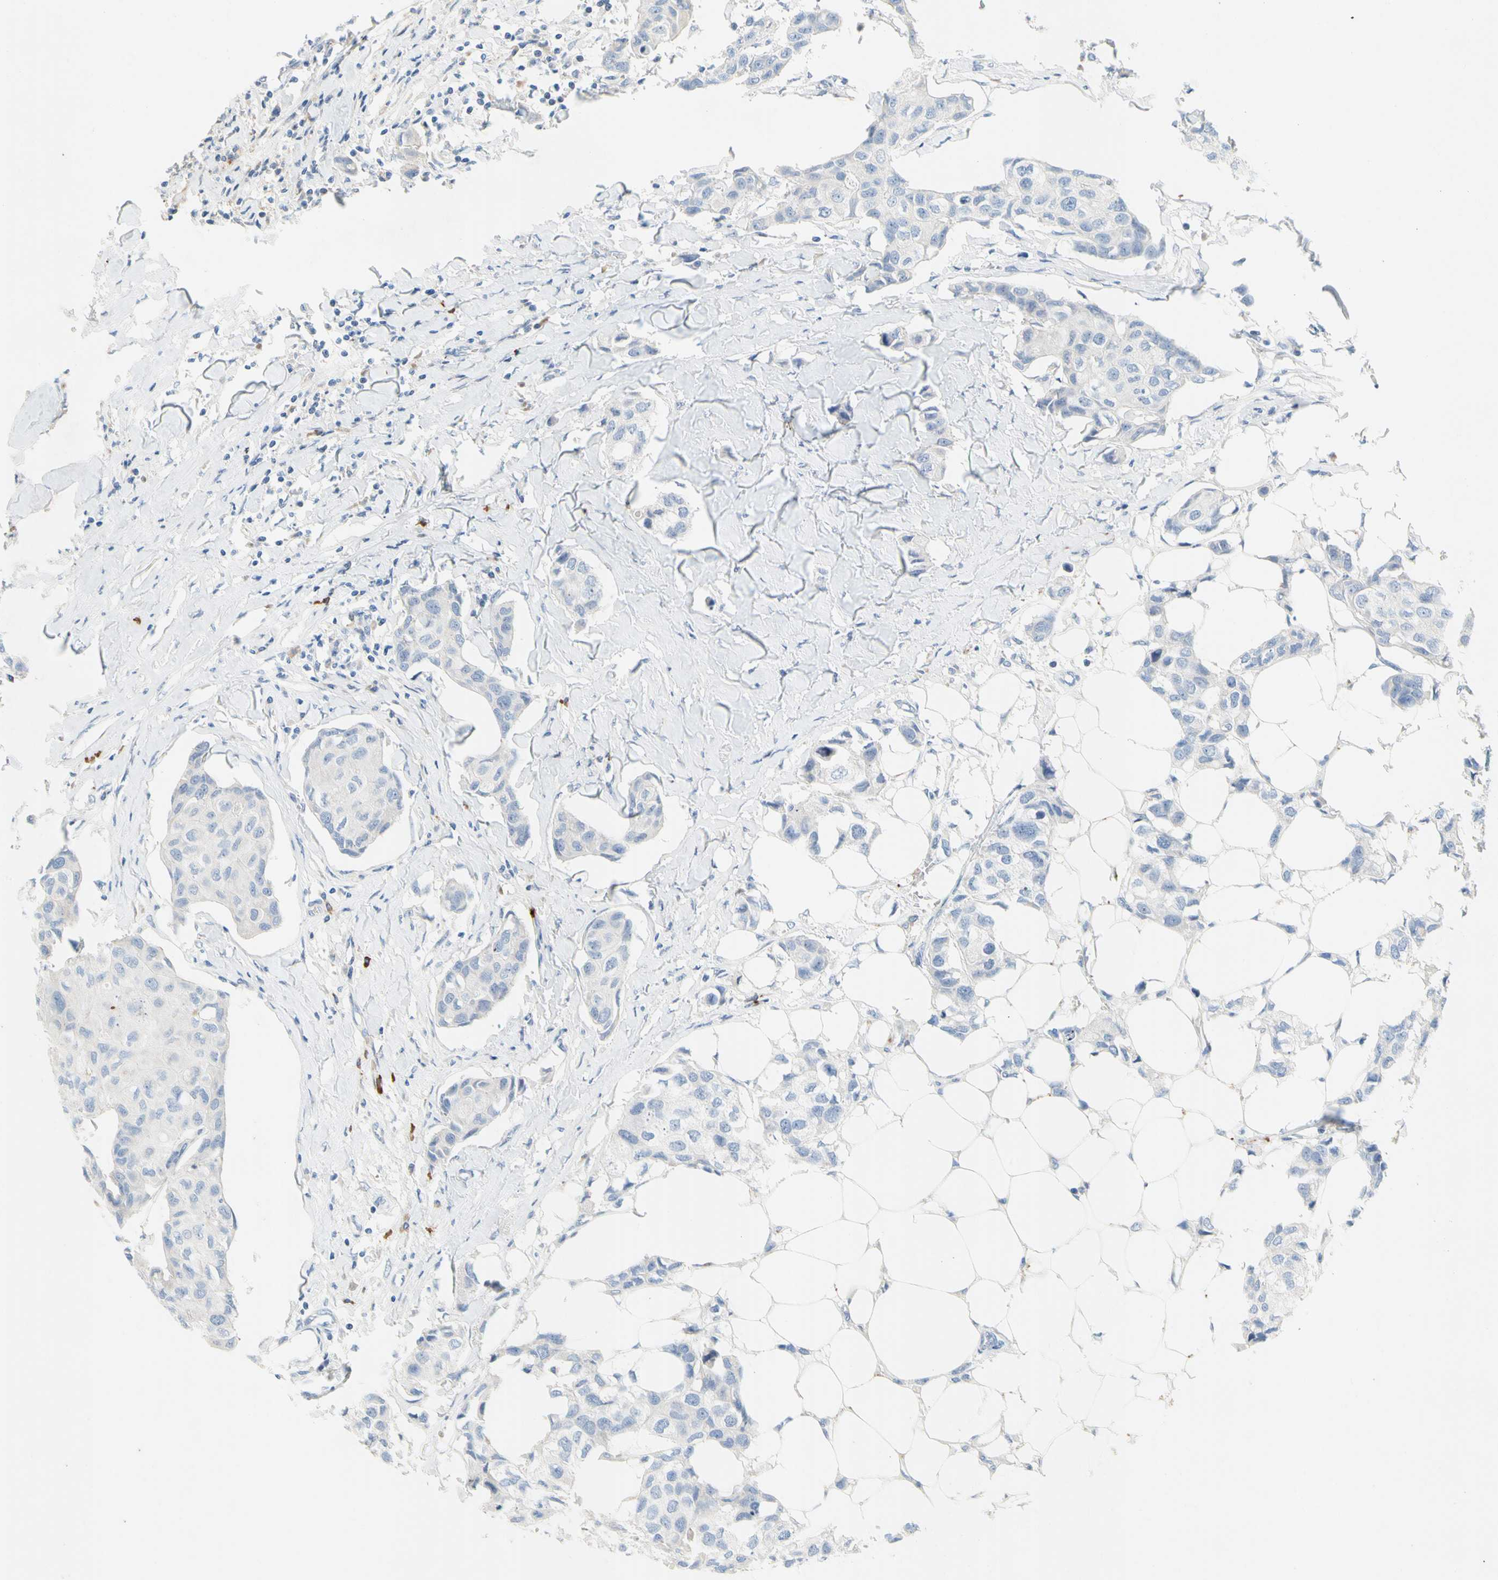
{"staining": {"intensity": "negative", "quantity": "none", "location": "none"}, "tissue": "breast cancer", "cell_type": "Tumor cells", "image_type": "cancer", "snomed": [{"axis": "morphology", "description": "Duct carcinoma"}, {"axis": "topography", "description": "Breast"}], "caption": "Breast invasive ductal carcinoma stained for a protein using IHC reveals no positivity tumor cells.", "gene": "PPBP", "patient": {"sex": "female", "age": 80}}